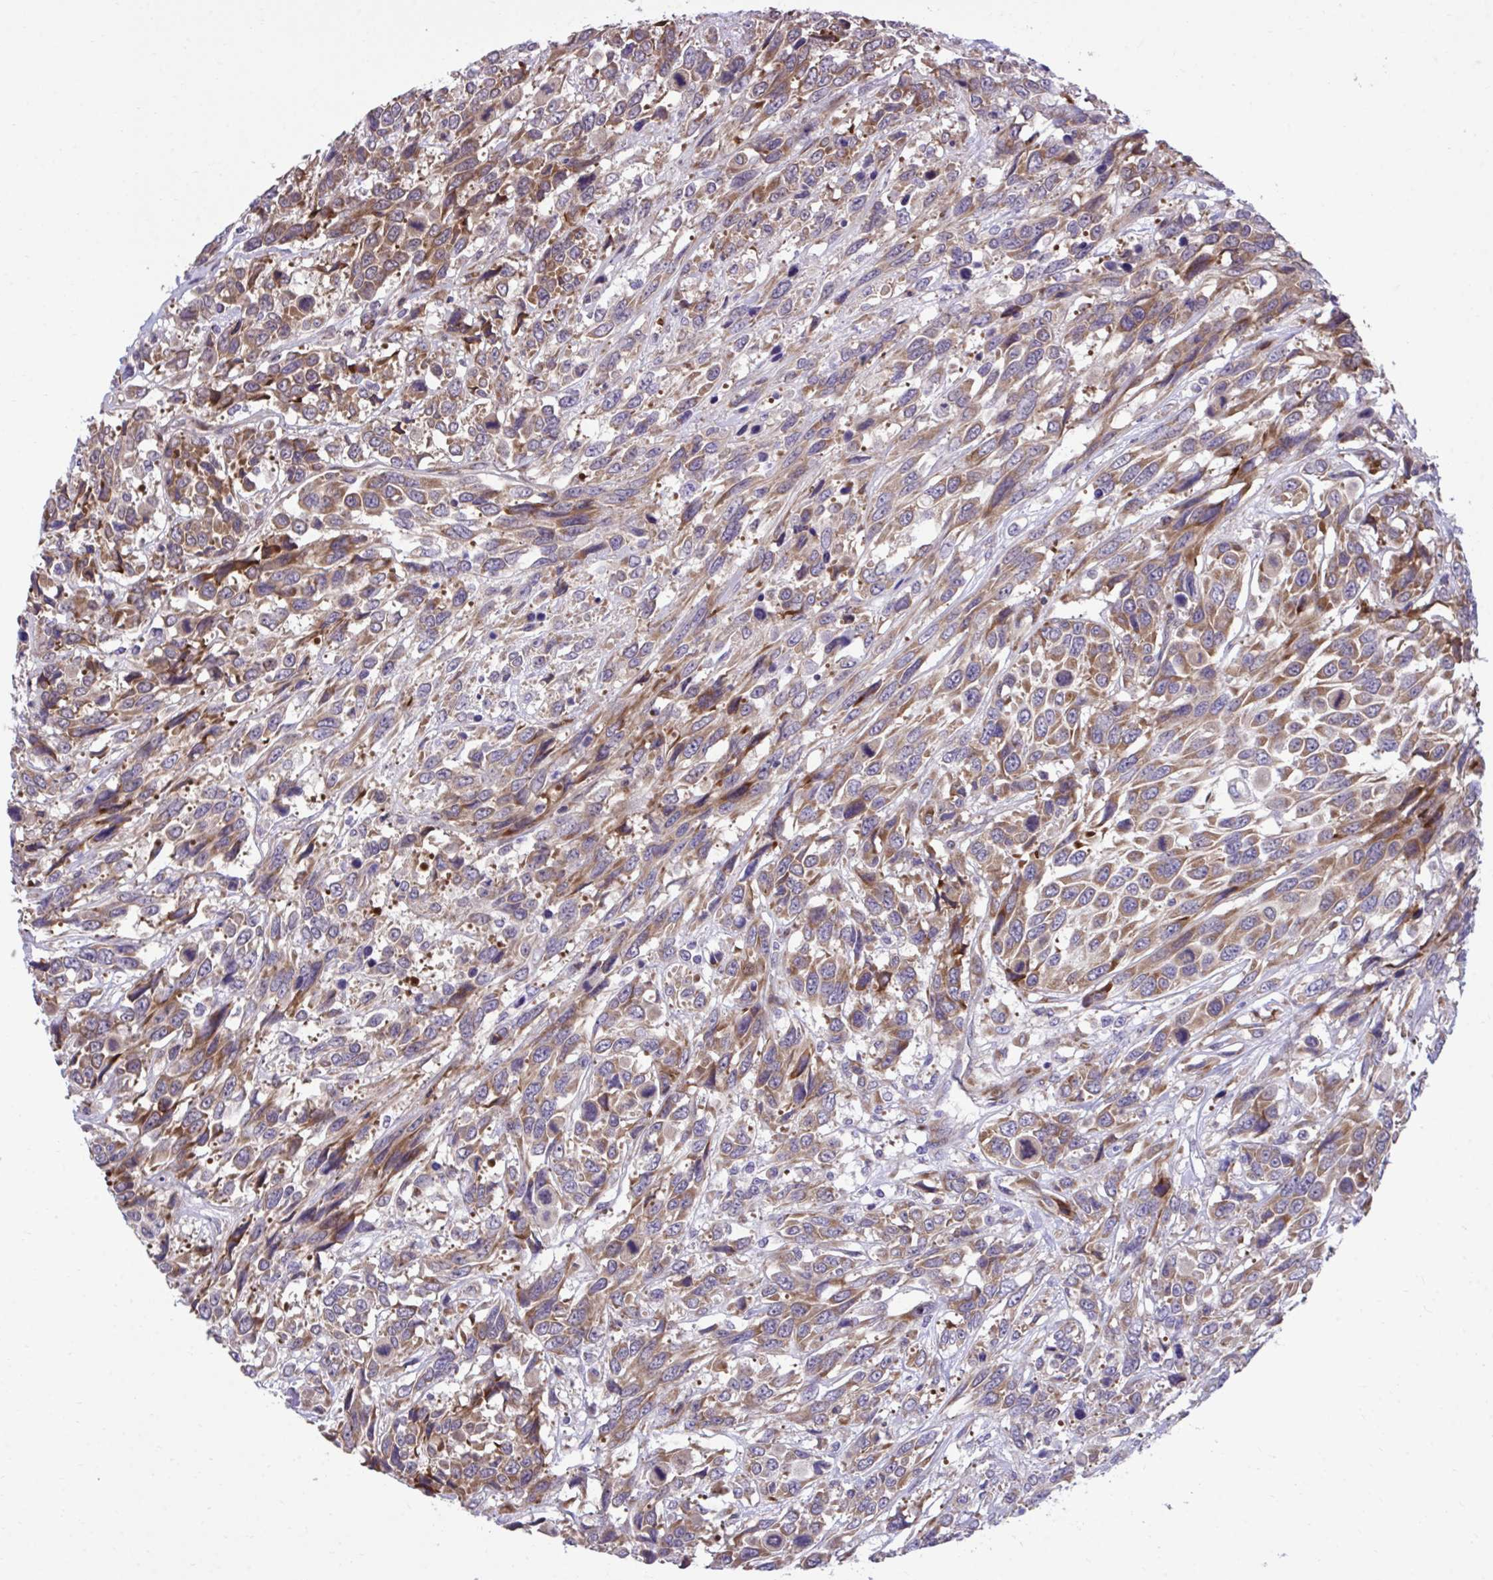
{"staining": {"intensity": "moderate", "quantity": ">75%", "location": "cytoplasmic/membranous"}, "tissue": "urothelial cancer", "cell_type": "Tumor cells", "image_type": "cancer", "snomed": [{"axis": "morphology", "description": "Urothelial carcinoma, High grade"}, {"axis": "topography", "description": "Urinary bladder"}], "caption": "The histopathology image demonstrates a brown stain indicating the presence of a protein in the cytoplasmic/membranous of tumor cells in high-grade urothelial carcinoma.", "gene": "RPS15", "patient": {"sex": "female", "age": 70}}